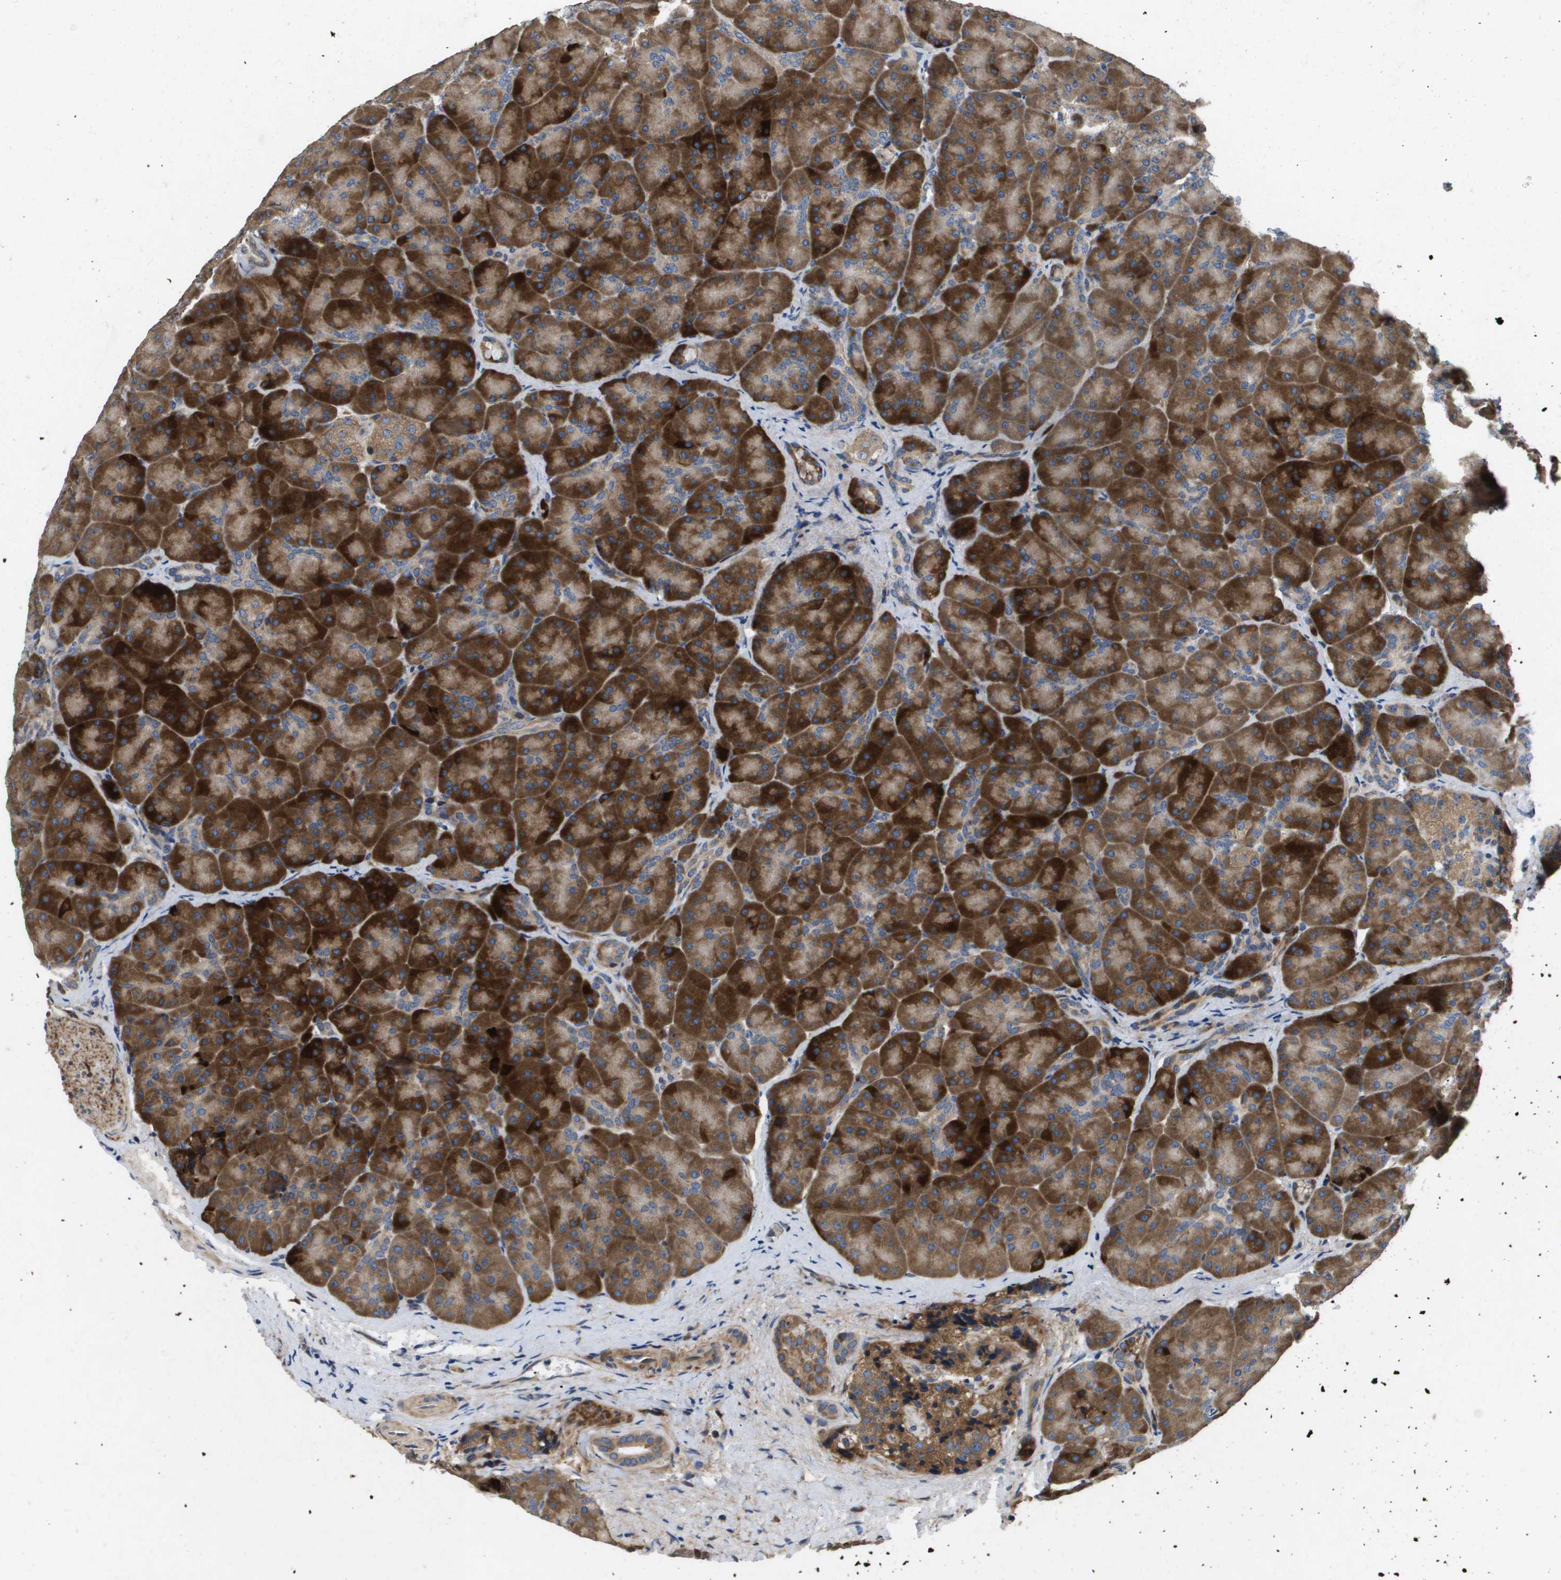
{"staining": {"intensity": "strong", "quantity": ">75%", "location": "cytoplasmic/membranous"}, "tissue": "pancreas", "cell_type": "Exocrine glandular cells", "image_type": "normal", "snomed": [{"axis": "morphology", "description": "Normal tissue, NOS"}, {"axis": "topography", "description": "Pancreas"}], "caption": "A high-resolution histopathology image shows IHC staining of benign pancreas, which shows strong cytoplasmic/membranous positivity in approximately >75% of exocrine glandular cells.", "gene": "ENTPD2", "patient": {"sex": "male", "age": 66}}